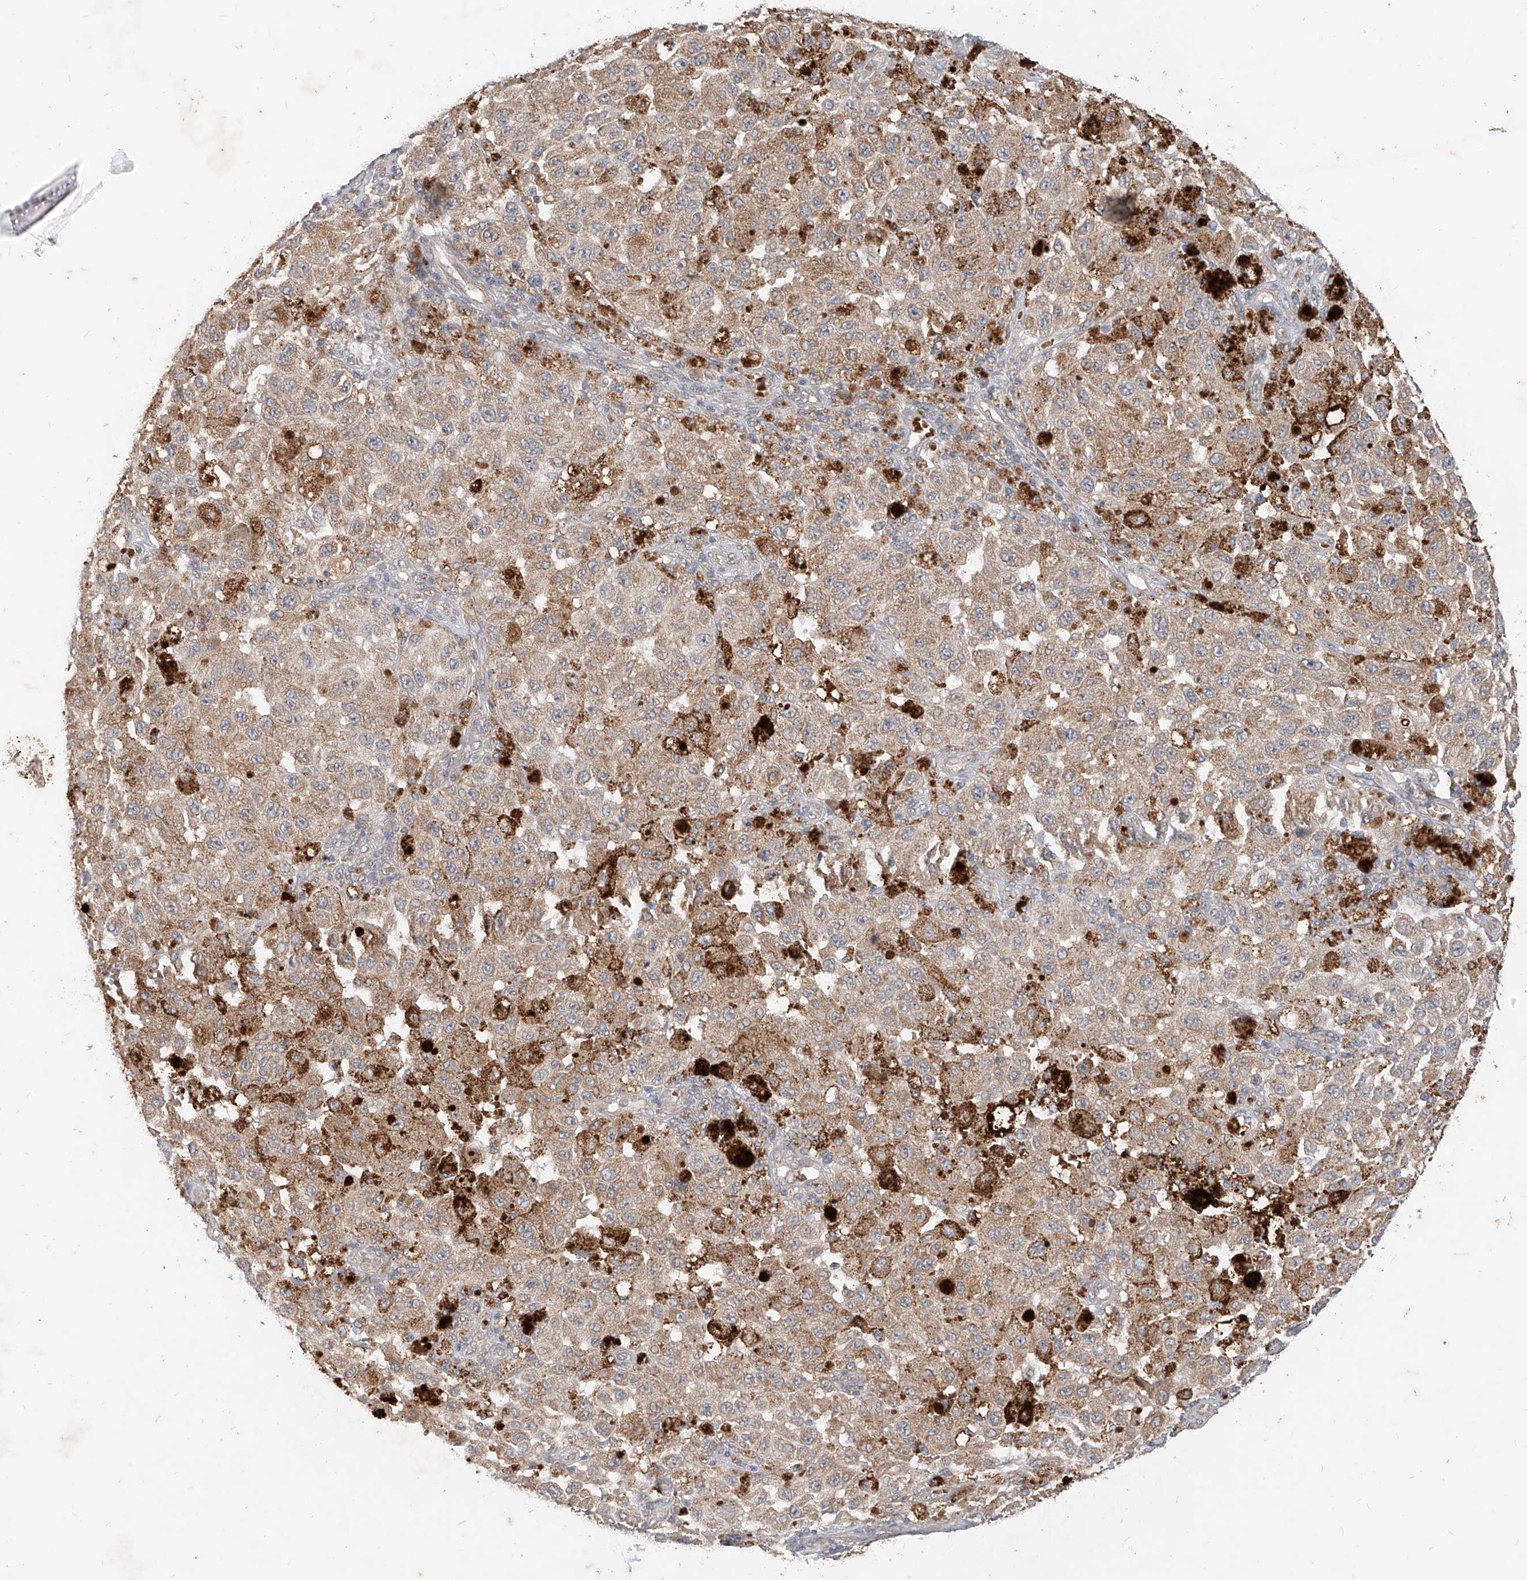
{"staining": {"intensity": "moderate", "quantity": ">75%", "location": "cytoplasmic/membranous"}, "tissue": "melanoma", "cell_type": "Tumor cells", "image_type": "cancer", "snomed": [{"axis": "morphology", "description": "Malignant melanoma, NOS"}, {"axis": "topography", "description": "Skin"}], "caption": "A medium amount of moderate cytoplasmic/membranous staining is present in about >75% of tumor cells in malignant melanoma tissue. Using DAB (brown) and hematoxylin (blue) stains, captured at high magnification using brightfield microscopy.", "gene": "MTUS2", "patient": {"sex": "female", "age": 64}}